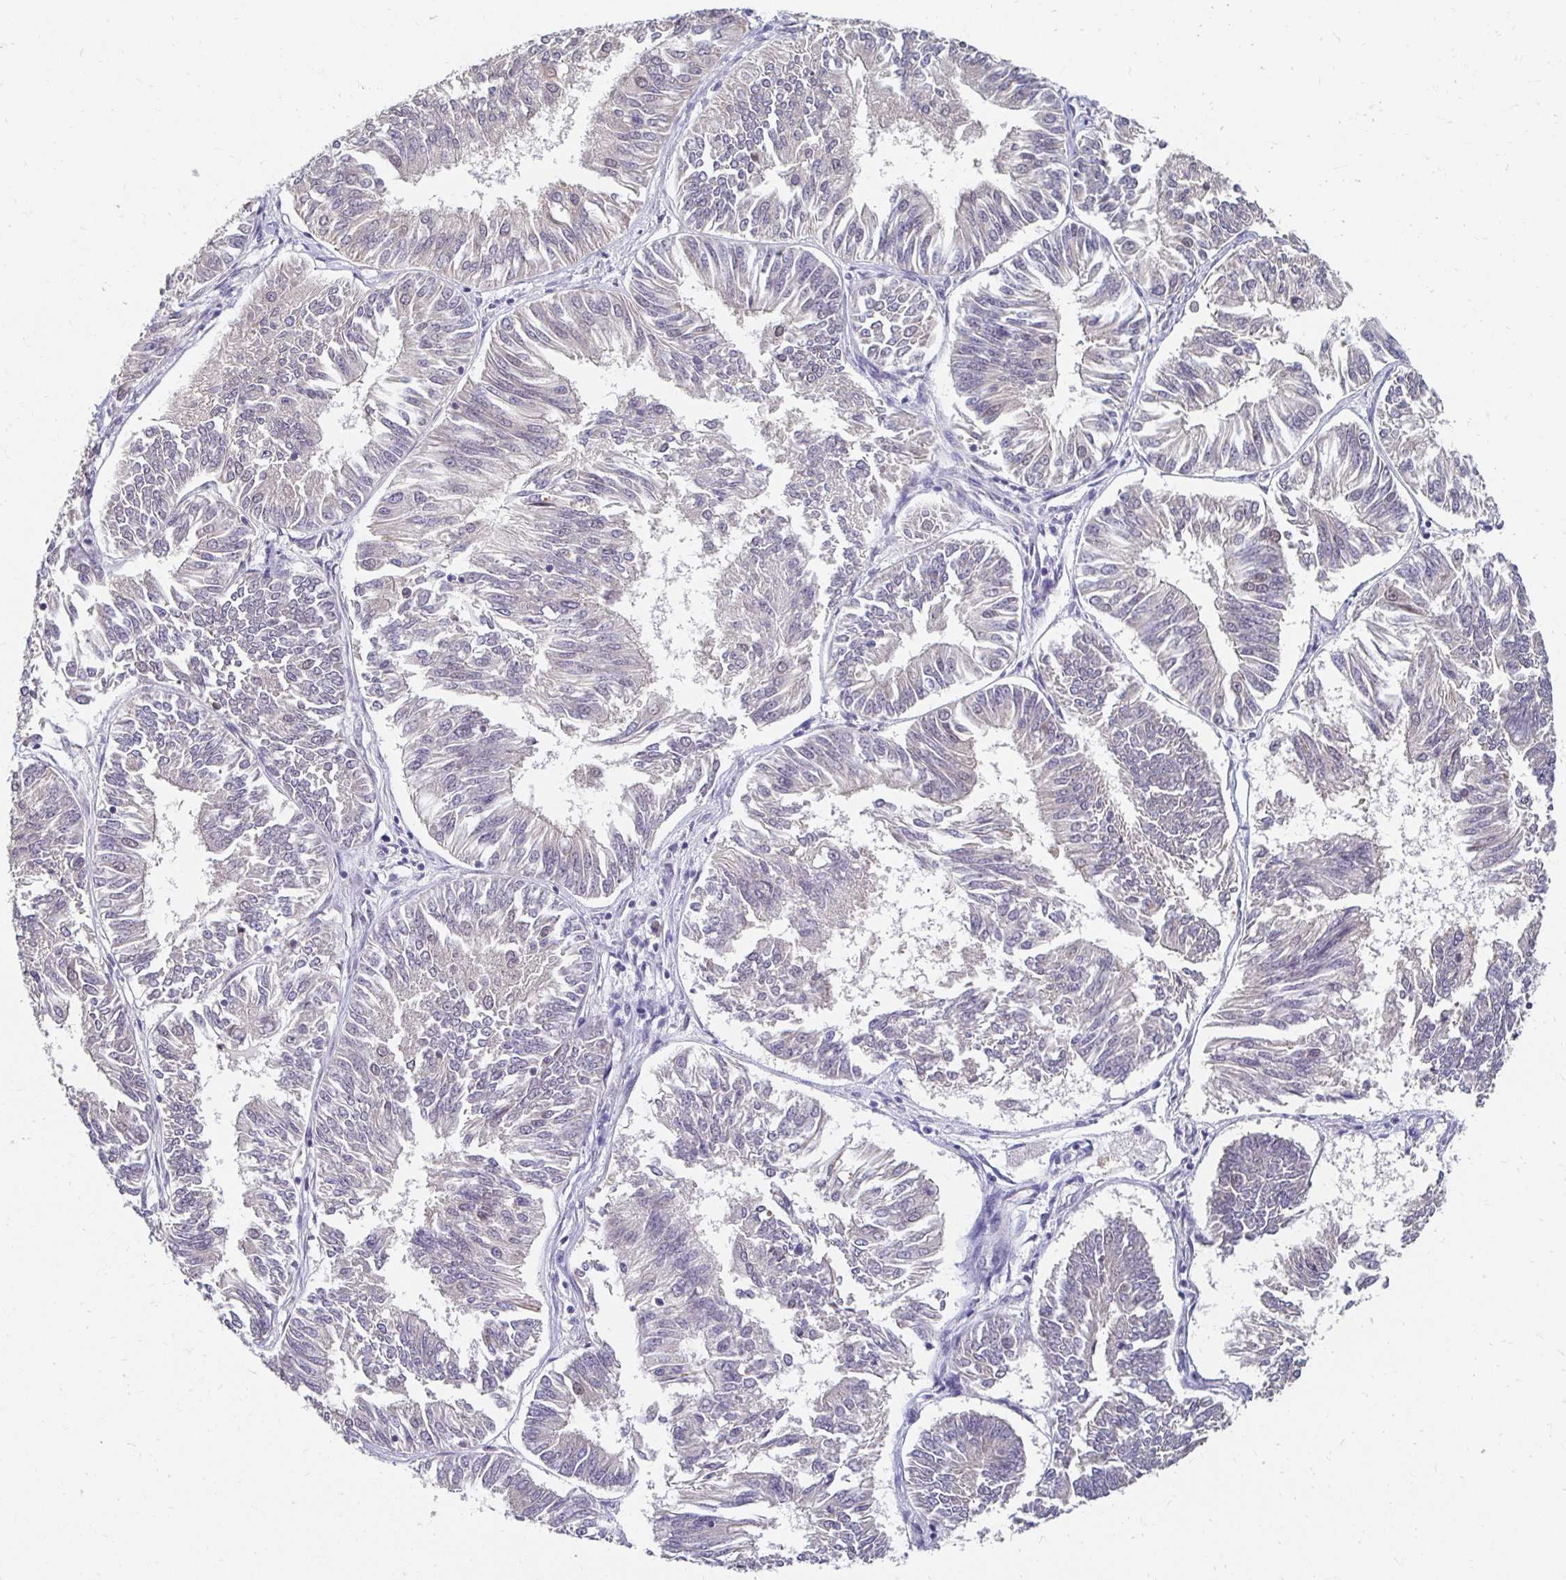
{"staining": {"intensity": "negative", "quantity": "none", "location": "none"}, "tissue": "endometrial cancer", "cell_type": "Tumor cells", "image_type": "cancer", "snomed": [{"axis": "morphology", "description": "Adenocarcinoma, NOS"}, {"axis": "topography", "description": "Endometrium"}], "caption": "Photomicrograph shows no significant protein positivity in tumor cells of endometrial adenocarcinoma.", "gene": "PADI2", "patient": {"sex": "female", "age": 58}}